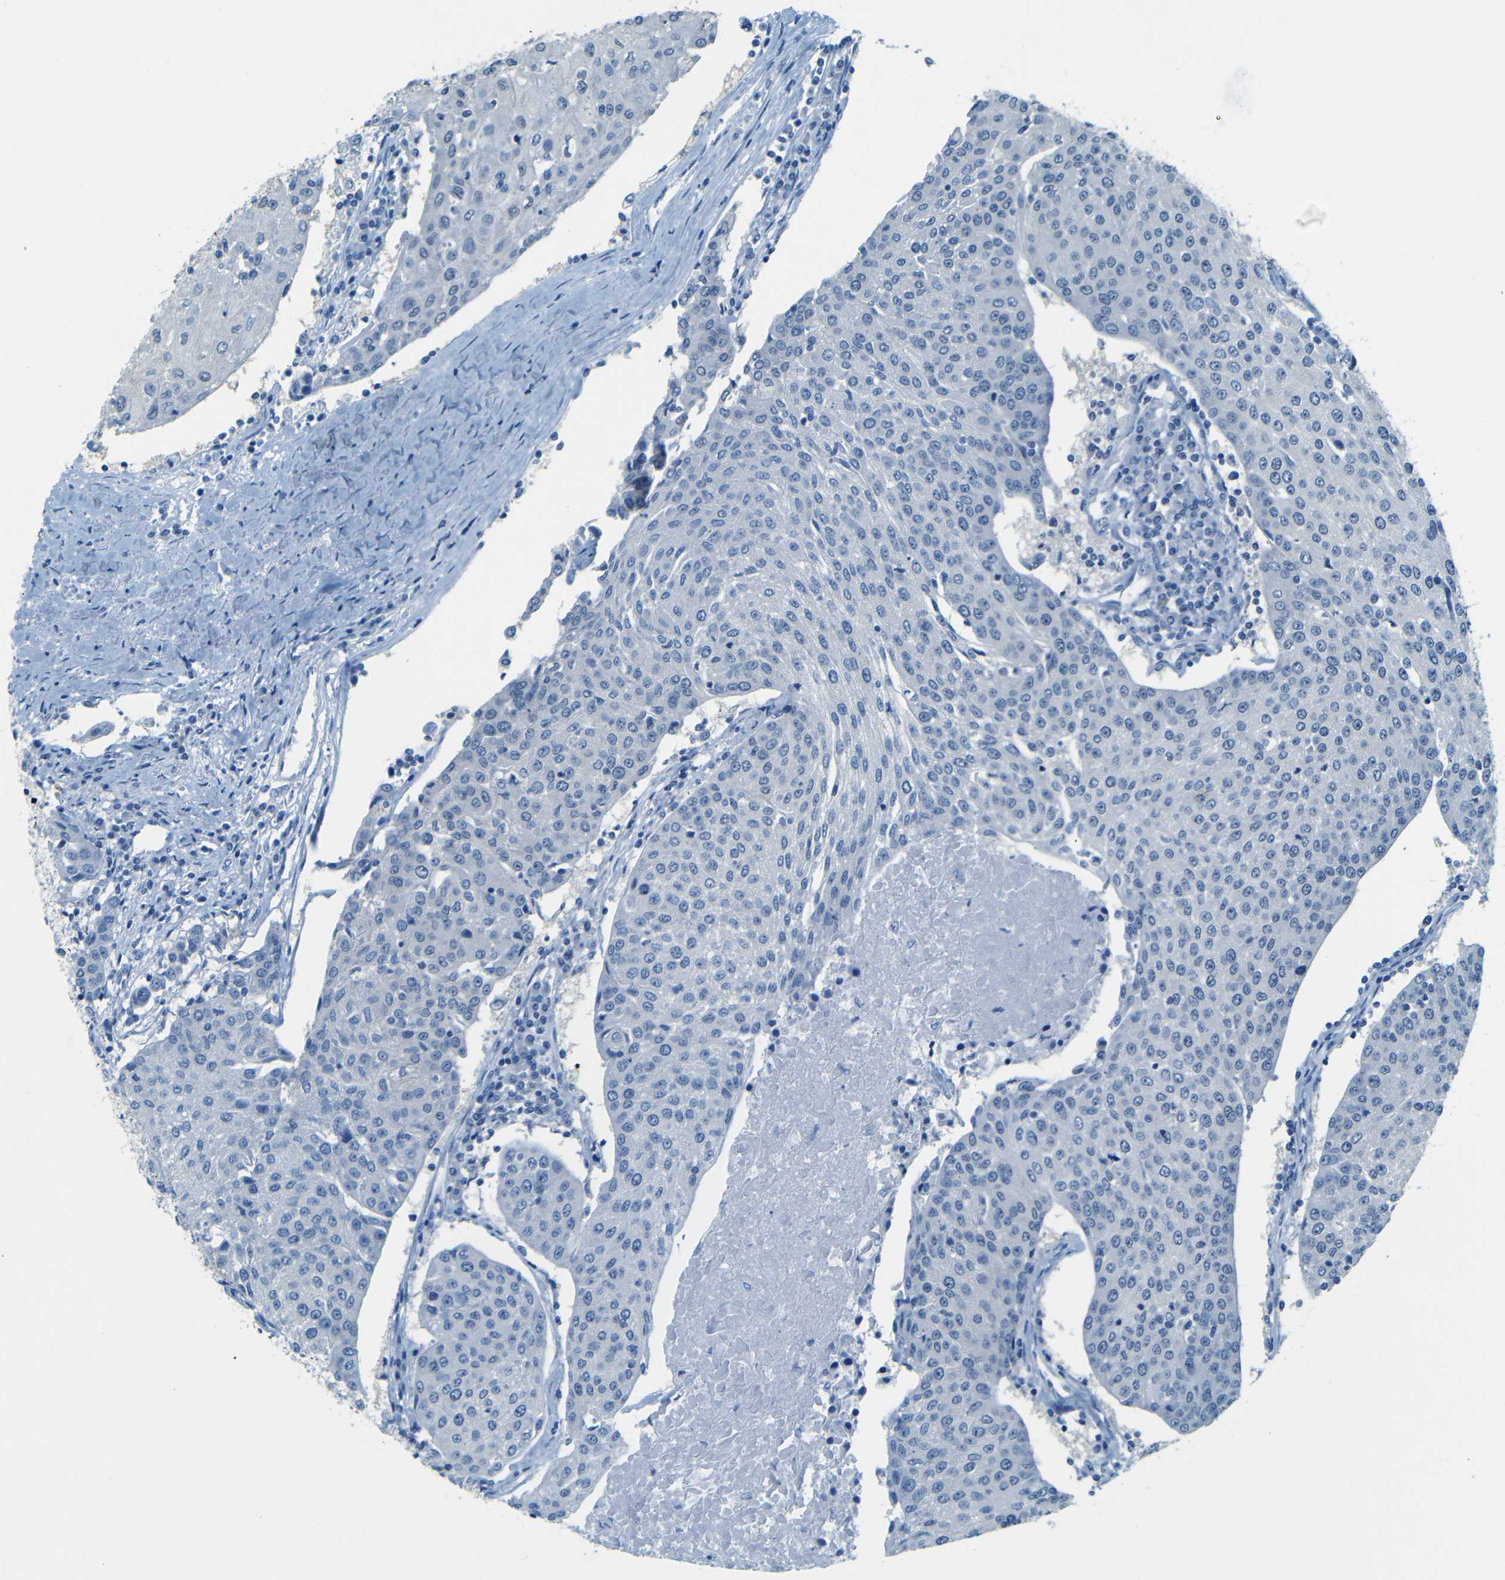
{"staining": {"intensity": "negative", "quantity": "none", "location": "none"}, "tissue": "urothelial cancer", "cell_type": "Tumor cells", "image_type": "cancer", "snomed": [{"axis": "morphology", "description": "Urothelial carcinoma, High grade"}, {"axis": "topography", "description": "Urinary bladder"}], "caption": "DAB (3,3'-diaminobenzidine) immunohistochemical staining of human urothelial cancer displays no significant staining in tumor cells.", "gene": "ZMAT1", "patient": {"sex": "female", "age": 85}}